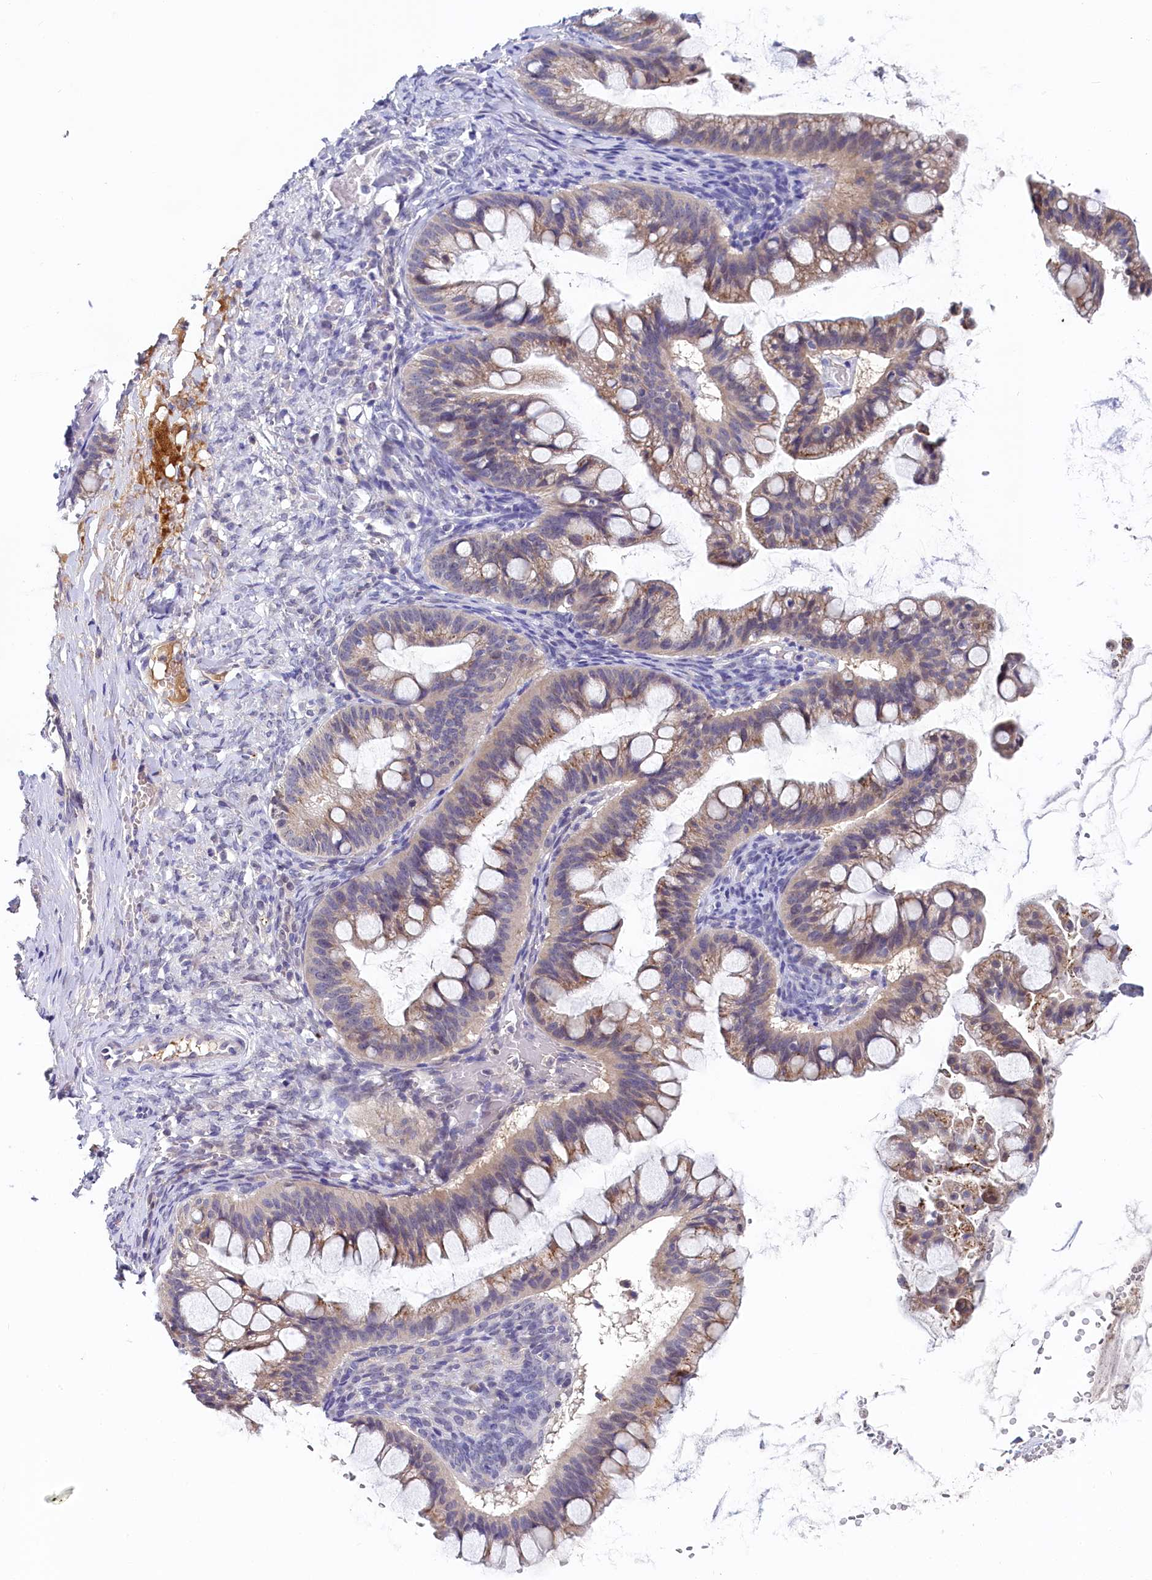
{"staining": {"intensity": "weak", "quantity": "25%-75%", "location": "cytoplasmic/membranous"}, "tissue": "ovarian cancer", "cell_type": "Tumor cells", "image_type": "cancer", "snomed": [{"axis": "morphology", "description": "Cystadenocarcinoma, mucinous, NOS"}, {"axis": "topography", "description": "Ovary"}], "caption": "Ovarian cancer (mucinous cystadenocarcinoma) stained with a protein marker displays weak staining in tumor cells.", "gene": "SPINK9", "patient": {"sex": "female", "age": 73}}